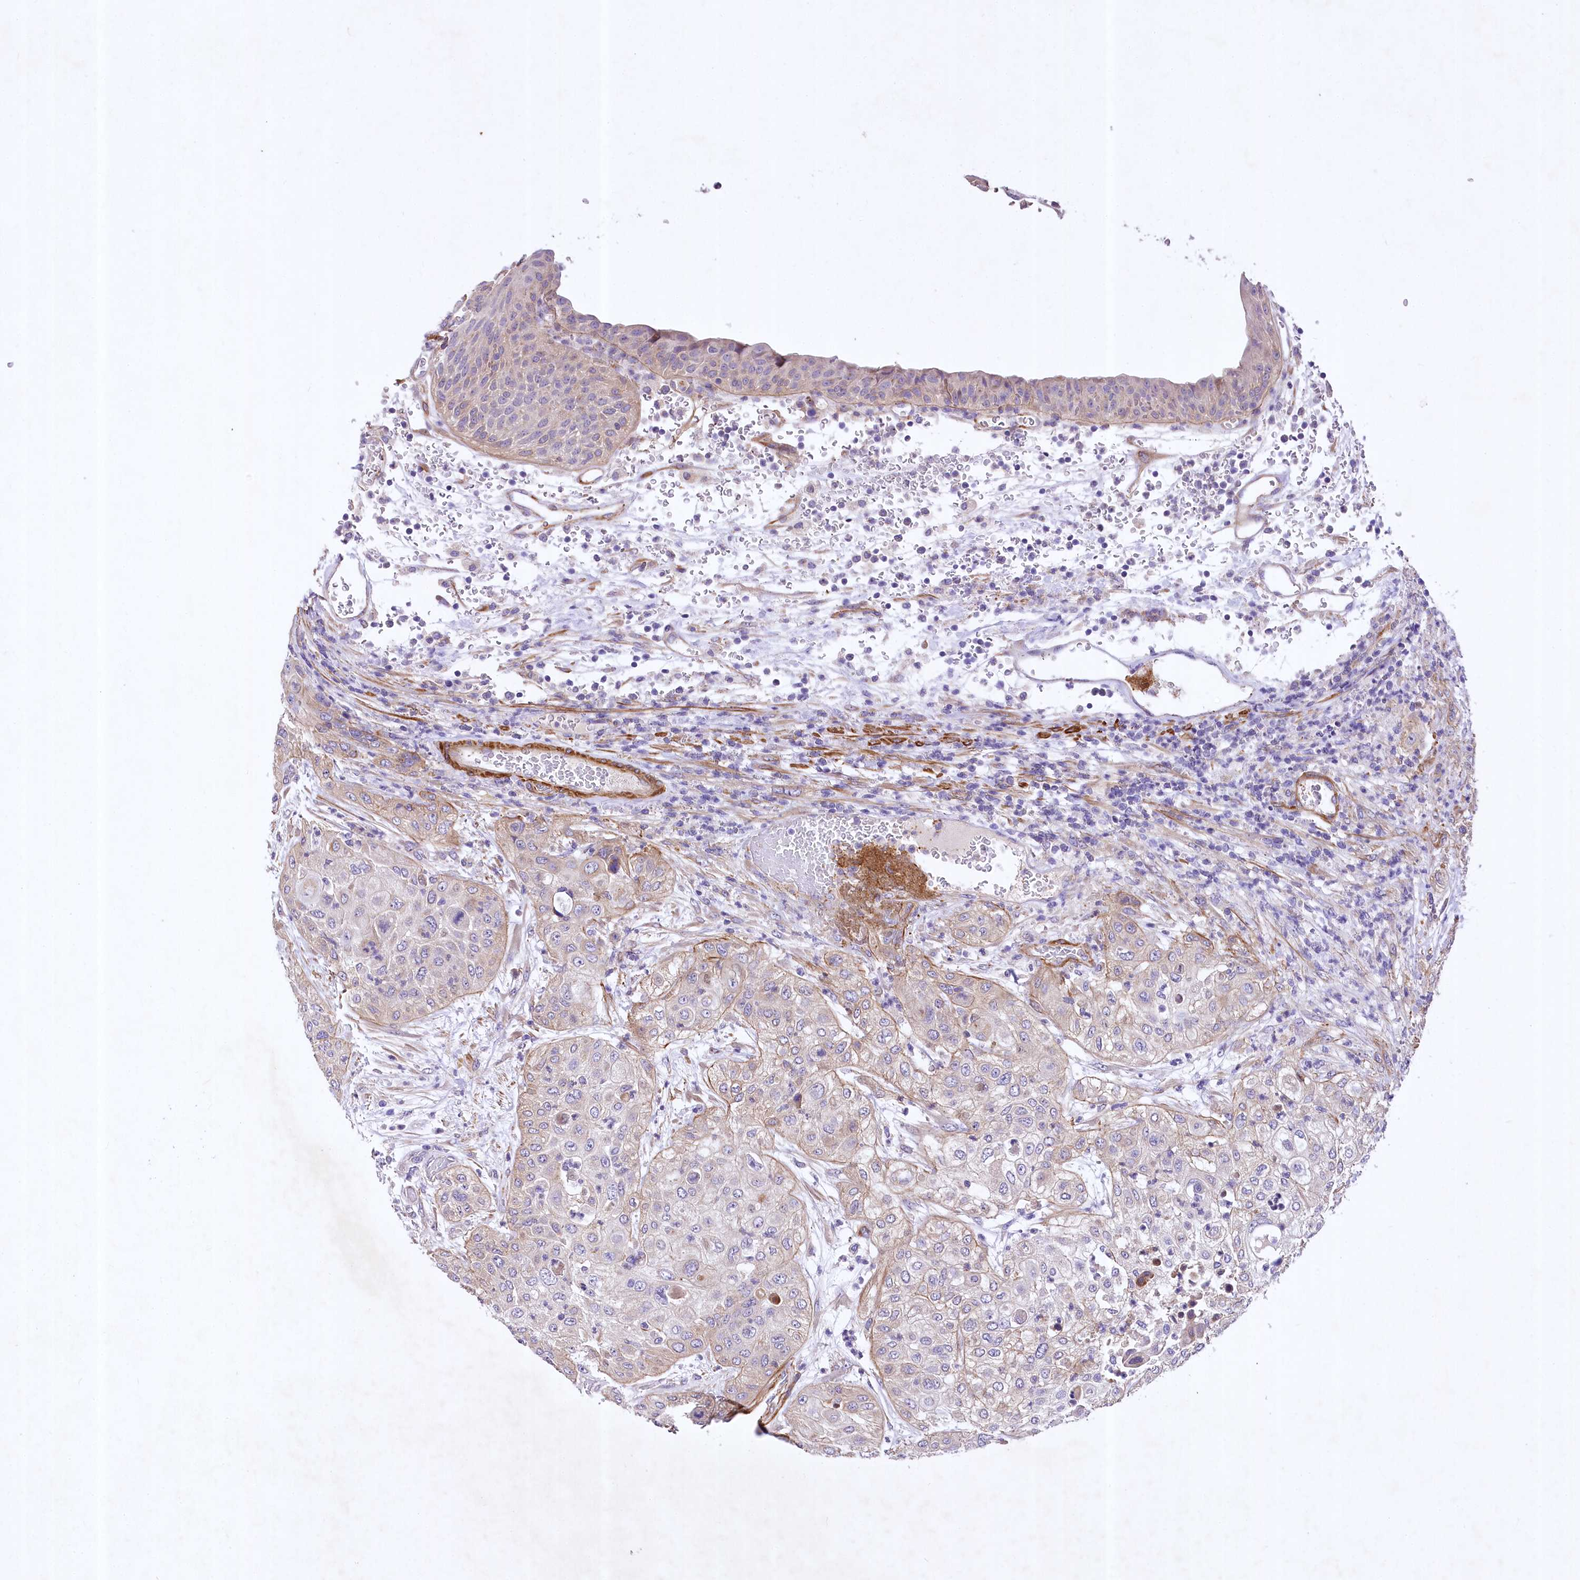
{"staining": {"intensity": "weak", "quantity": "<25%", "location": "cytoplasmic/membranous"}, "tissue": "urothelial cancer", "cell_type": "Tumor cells", "image_type": "cancer", "snomed": [{"axis": "morphology", "description": "Urothelial carcinoma, High grade"}, {"axis": "topography", "description": "Urinary bladder"}], "caption": "Immunohistochemistry (IHC) micrograph of neoplastic tissue: human urothelial cancer stained with DAB (3,3'-diaminobenzidine) reveals no significant protein expression in tumor cells.", "gene": "RDH16", "patient": {"sex": "female", "age": 79}}